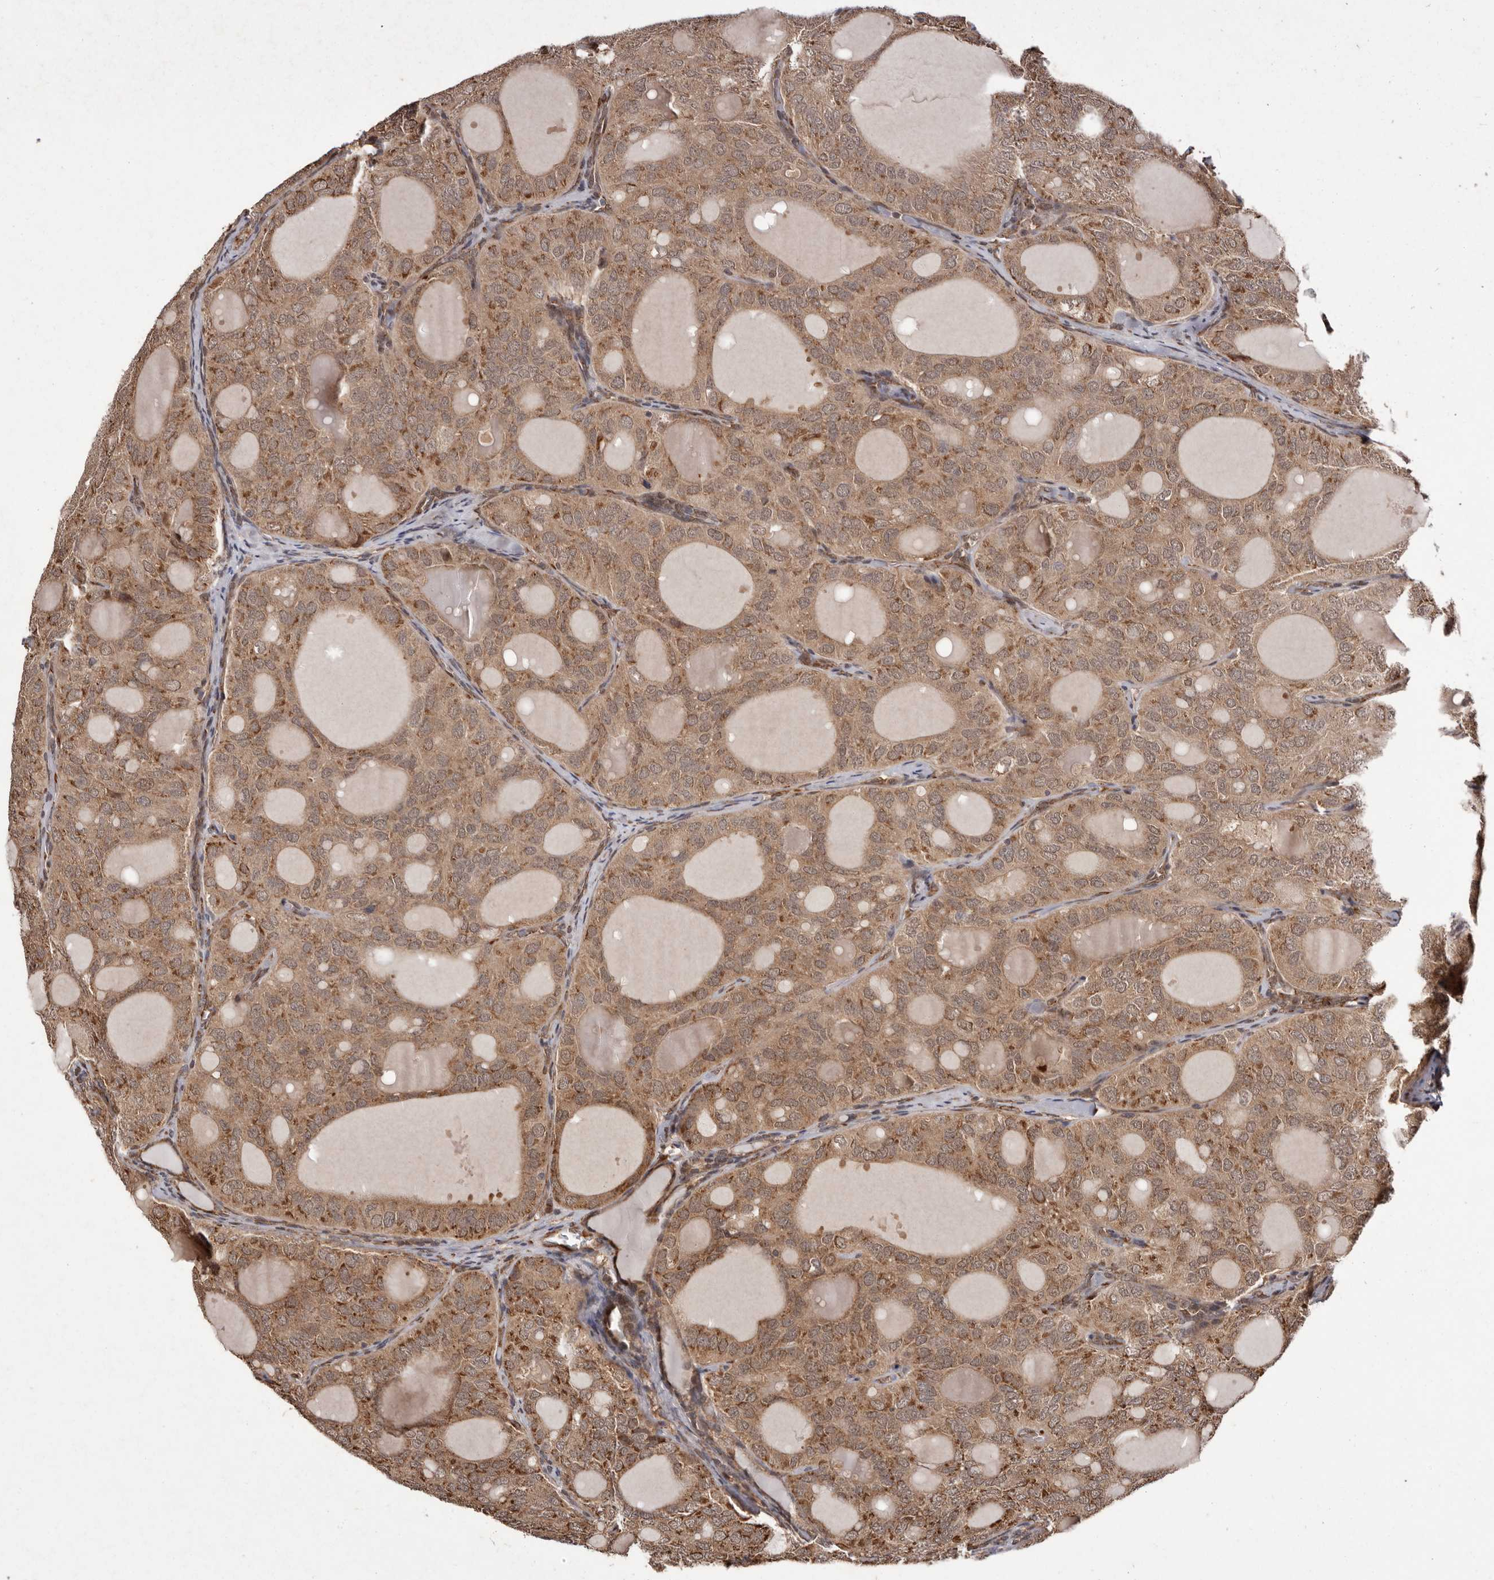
{"staining": {"intensity": "moderate", "quantity": ">75%", "location": "cytoplasmic/membranous"}, "tissue": "thyroid cancer", "cell_type": "Tumor cells", "image_type": "cancer", "snomed": [{"axis": "morphology", "description": "Follicular adenoma carcinoma, NOS"}, {"axis": "topography", "description": "Thyroid gland"}], "caption": "This photomicrograph displays thyroid cancer stained with immunohistochemistry to label a protein in brown. The cytoplasmic/membranous of tumor cells show moderate positivity for the protein. Nuclei are counter-stained blue.", "gene": "LRGUK", "patient": {"sex": "male", "age": 75}}